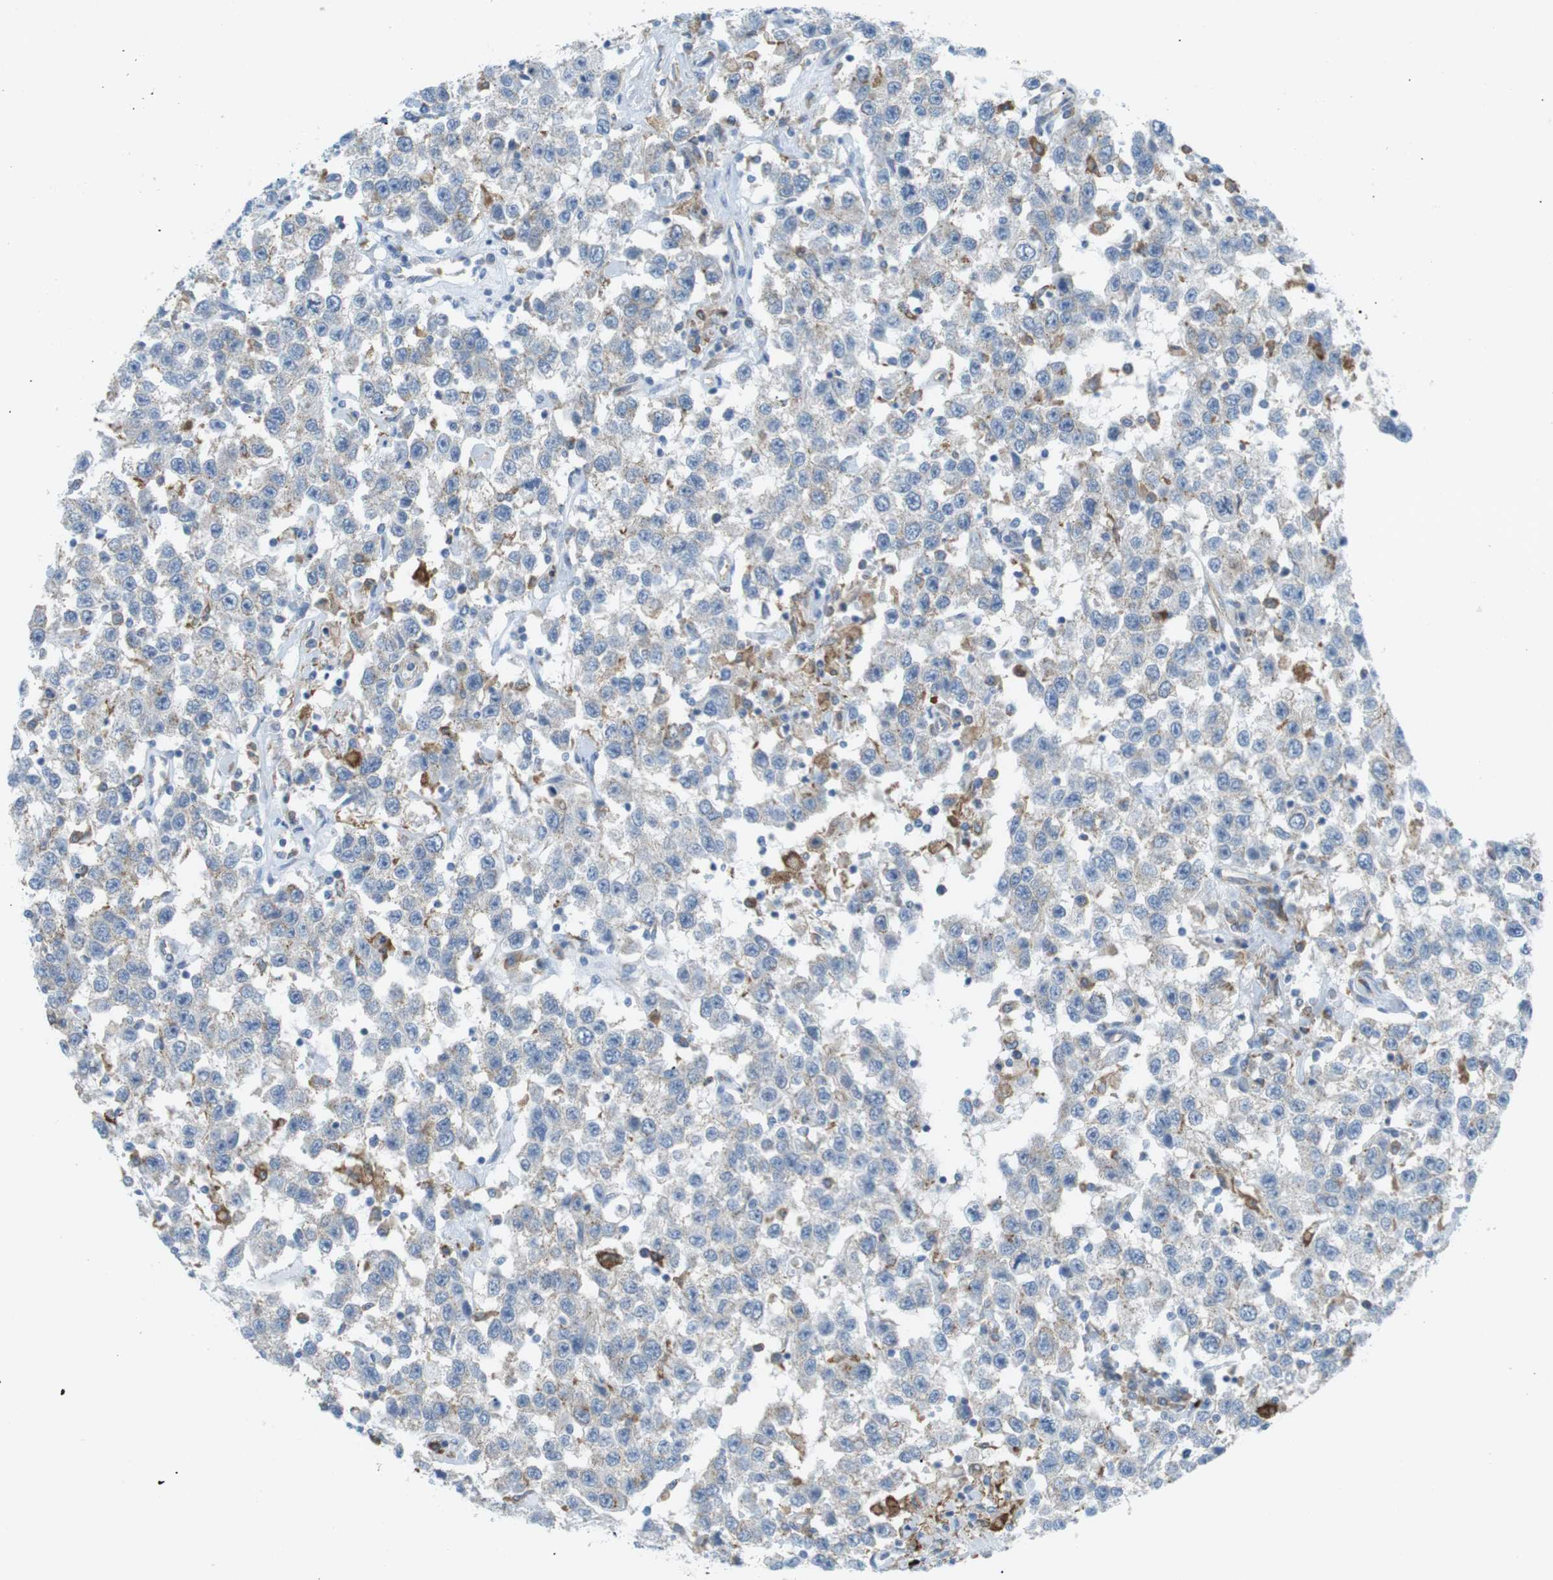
{"staining": {"intensity": "negative", "quantity": "none", "location": "none"}, "tissue": "testis cancer", "cell_type": "Tumor cells", "image_type": "cancer", "snomed": [{"axis": "morphology", "description": "Seminoma, NOS"}, {"axis": "topography", "description": "Testis"}], "caption": "High magnification brightfield microscopy of testis cancer stained with DAB (brown) and counterstained with hematoxylin (blue): tumor cells show no significant expression.", "gene": "VAMP1", "patient": {"sex": "male", "age": 41}}